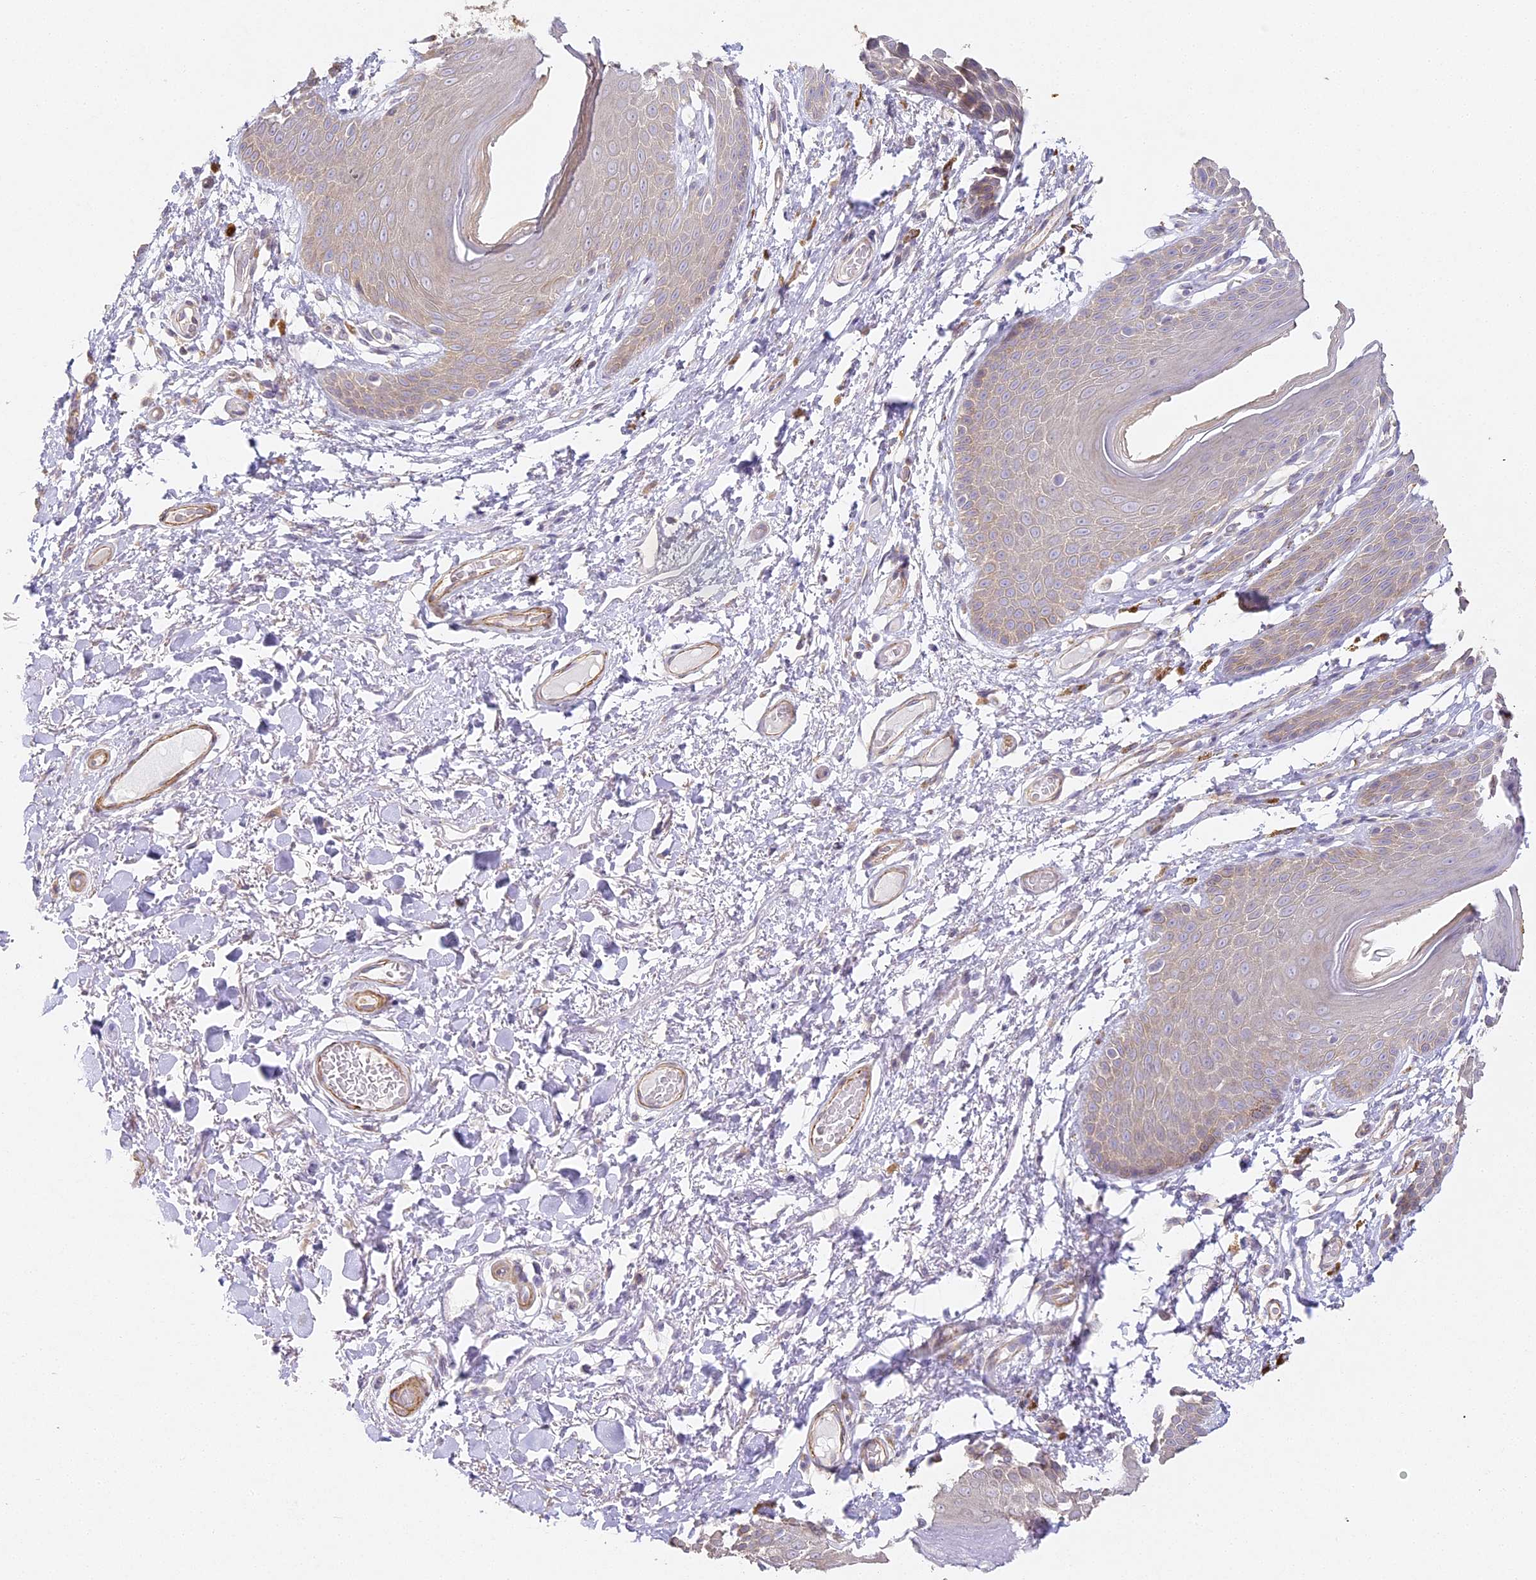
{"staining": {"intensity": "weak", "quantity": "<25%", "location": "cytoplasmic/membranous"}, "tissue": "skin", "cell_type": "Epidermal cells", "image_type": "normal", "snomed": [{"axis": "morphology", "description": "Normal tissue, NOS"}, {"axis": "topography", "description": "Anal"}], "caption": "Protein analysis of unremarkable skin reveals no significant staining in epidermal cells.", "gene": "MED28", "patient": {"sex": "male", "age": 74}}